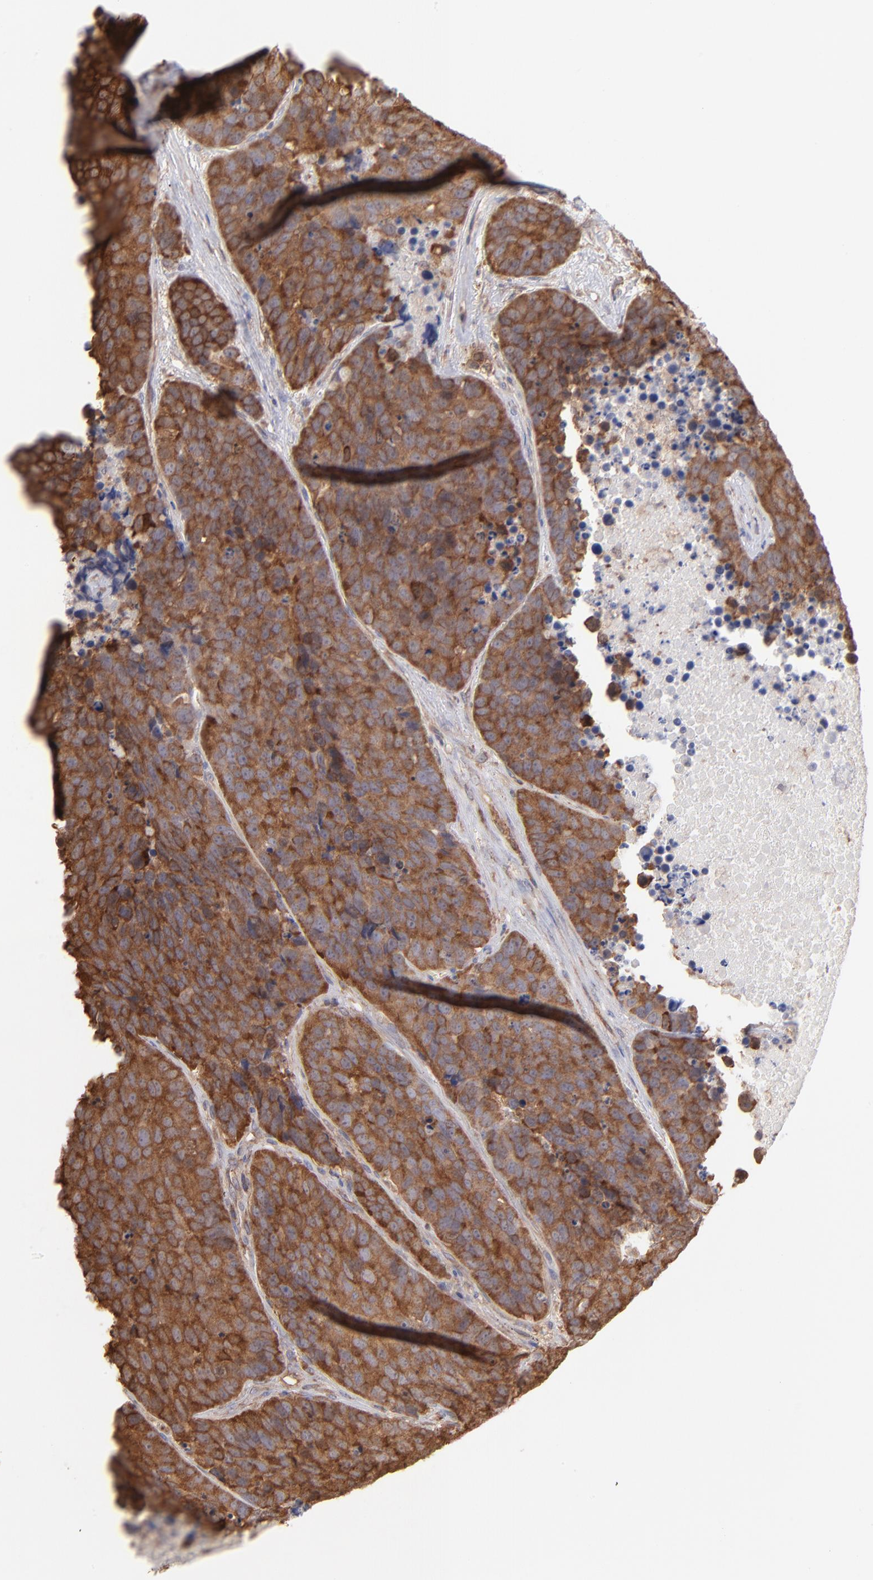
{"staining": {"intensity": "moderate", "quantity": ">75%", "location": "cytoplasmic/membranous"}, "tissue": "carcinoid", "cell_type": "Tumor cells", "image_type": "cancer", "snomed": [{"axis": "morphology", "description": "Carcinoid, malignant, NOS"}, {"axis": "topography", "description": "Lung"}], "caption": "This image demonstrates IHC staining of human malignant carcinoid, with medium moderate cytoplasmic/membranous positivity in approximately >75% of tumor cells.", "gene": "MAPRE1", "patient": {"sex": "male", "age": 60}}